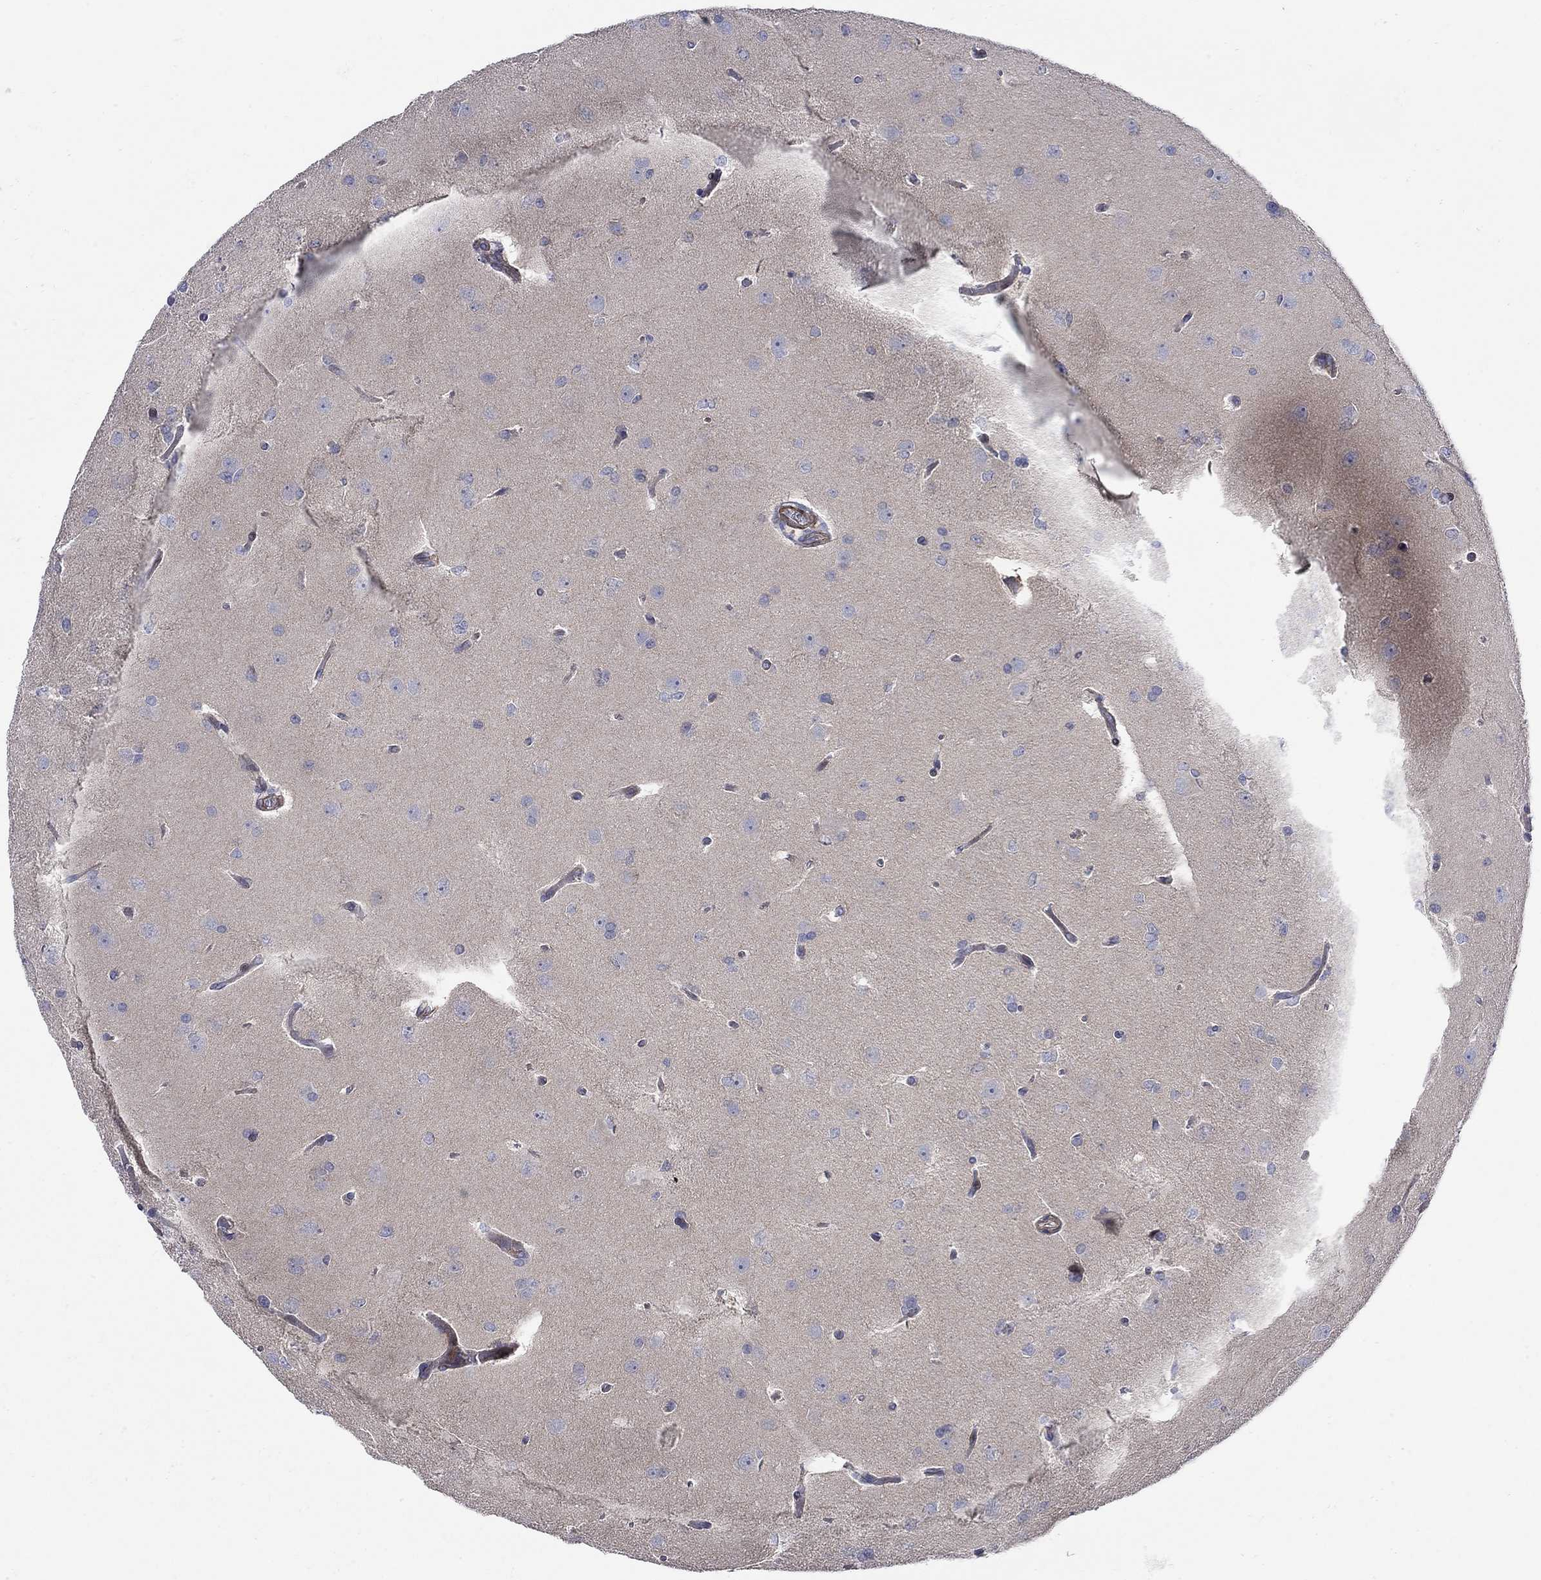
{"staining": {"intensity": "negative", "quantity": "none", "location": "none"}, "tissue": "glioma", "cell_type": "Tumor cells", "image_type": "cancer", "snomed": [{"axis": "morphology", "description": "Glioma, malignant, Low grade"}, {"axis": "topography", "description": "Brain"}], "caption": "This image is of glioma stained with immunohistochemistry to label a protein in brown with the nuclei are counter-stained blue. There is no staining in tumor cells.", "gene": "SCN7A", "patient": {"sex": "female", "age": 32}}